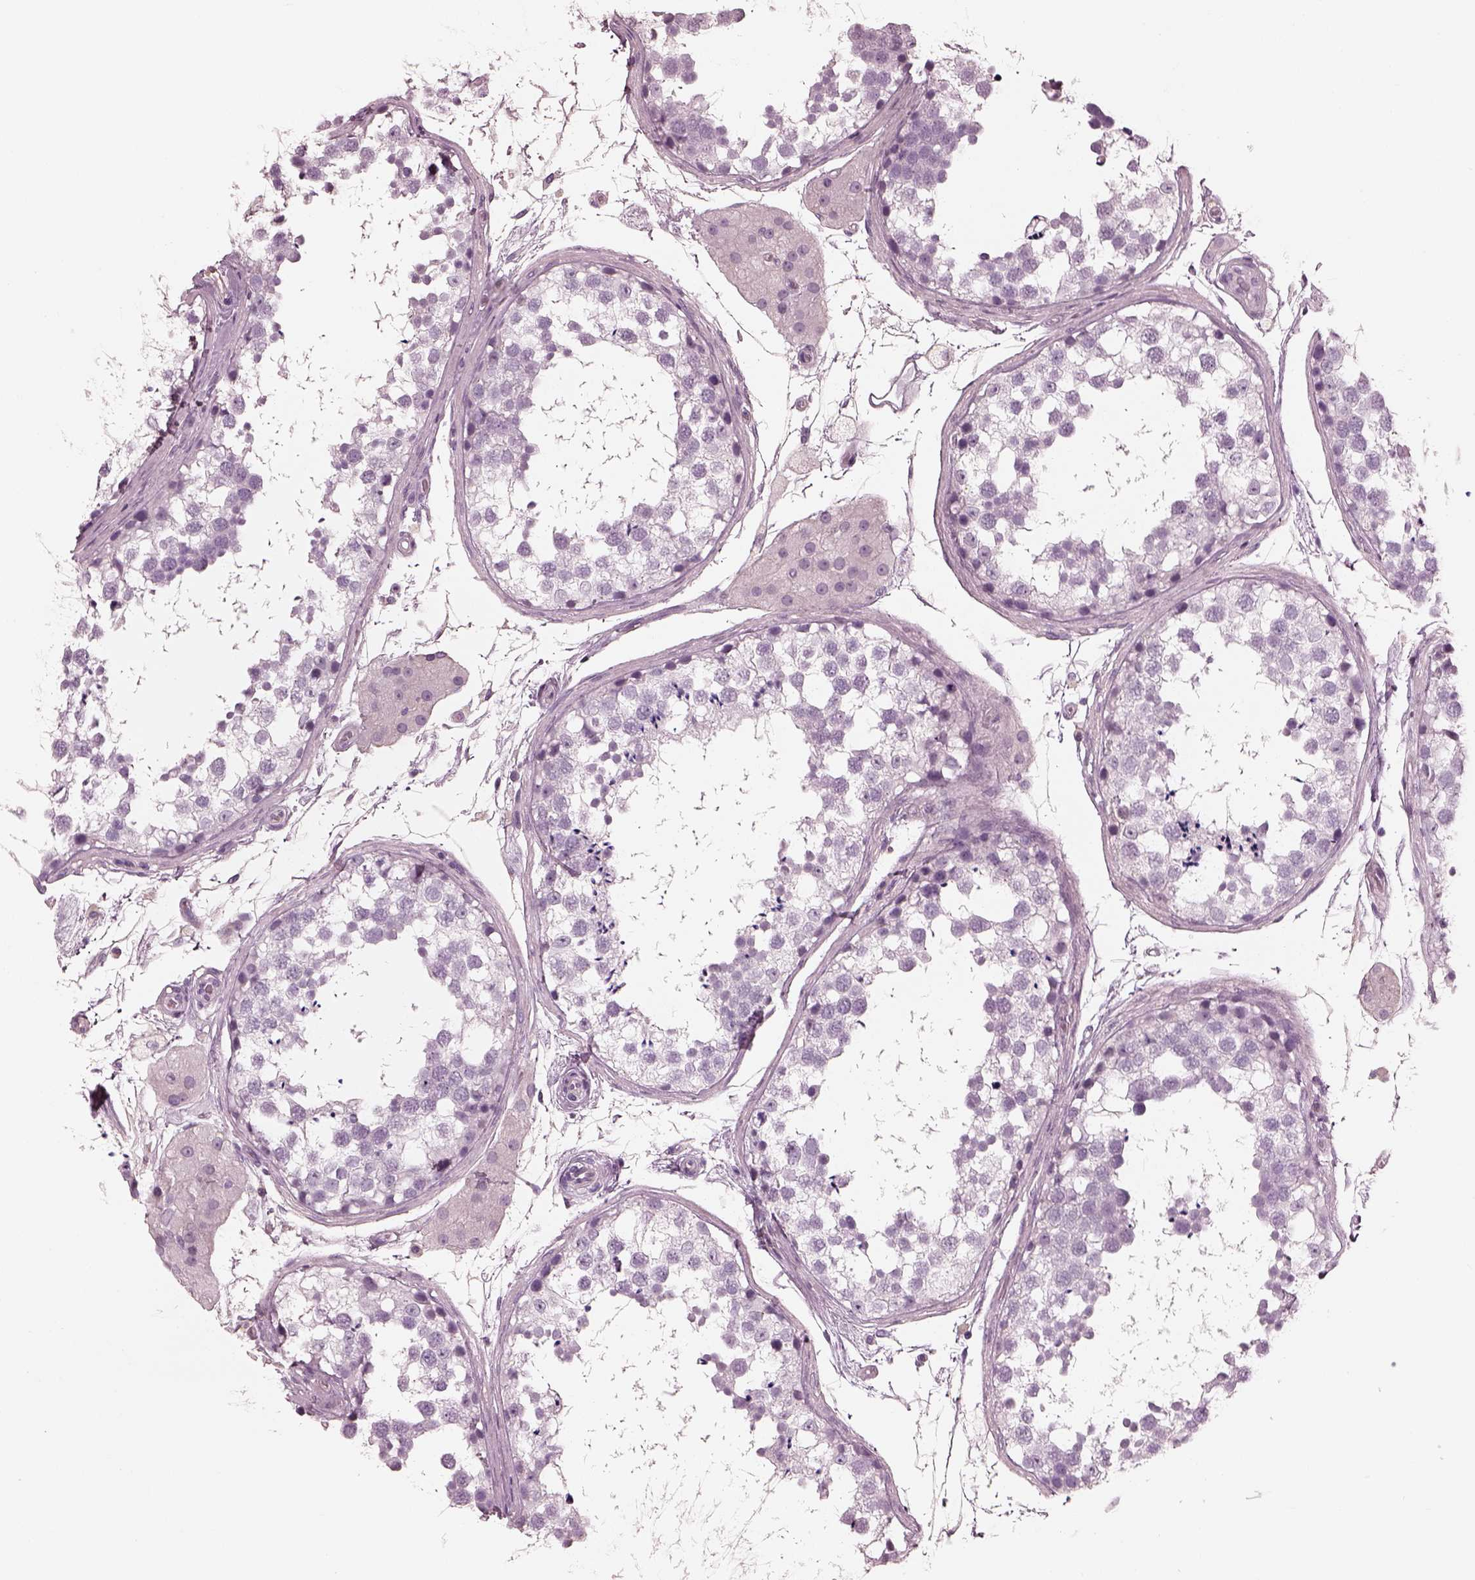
{"staining": {"intensity": "negative", "quantity": "none", "location": "none"}, "tissue": "testis", "cell_type": "Cells in seminiferous ducts", "image_type": "normal", "snomed": [{"axis": "morphology", "description": "Normal tissue, NOS"}, {"axis": "morphology", "description": "Seminoma, NOS"}, {"axis": "topography", "description": "Testis"}], "caption": "Immunohistochemistry (IHC) of benign human testis exhibits no staining in cells in seminiferous ducts. The staining was performed using DAB (3,3'-diaminobenzidine) to visualize the protein expression in brown, while the nuclei were stained in blue with hematoxylin (Magnification: 20x).", "gene": "EIF4E1B", "patient": {"sex": "male", "age": 65}}